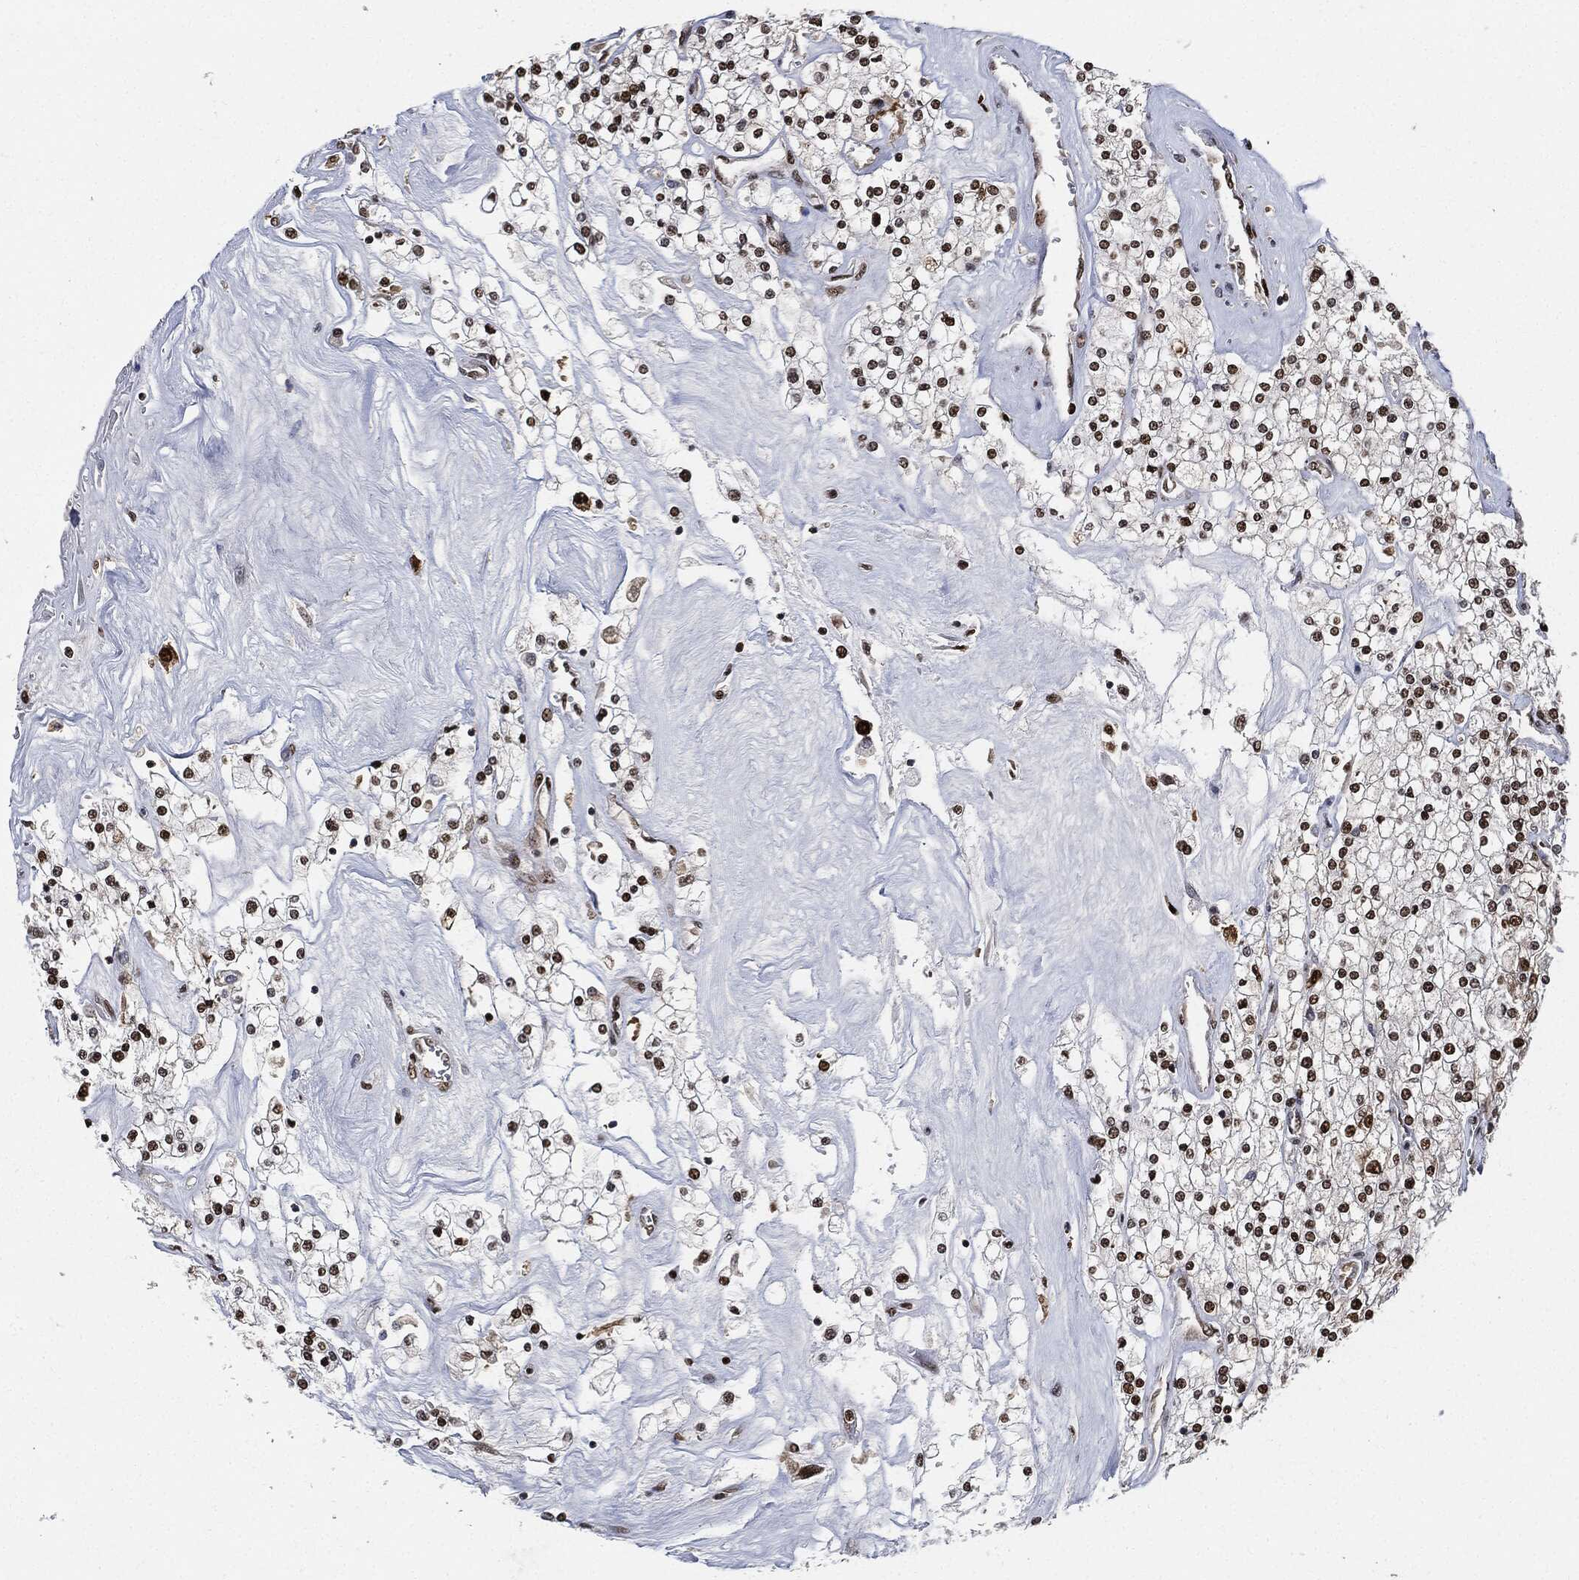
{"staining": {"intensity": "strong", "quantity": ">75%", "location": "nuclear"}, "tissue": "renal cancer", "cell_type": "Tumor cells", "image_type": "cancer", "snomed": [{"axis": "morphology", "description": "Adenocarcinoma, NOS"}, {"axis": "topography", "description": "Kidney"}], "caption": "This is an image of immunohistochemistry (IHC) staining of renal cancer (adenocarcinoma), which shows strong positivity in the nuclear of tumor cells.", "gene": "PCNA", "patient": {"sex": "male", "age": 80}}